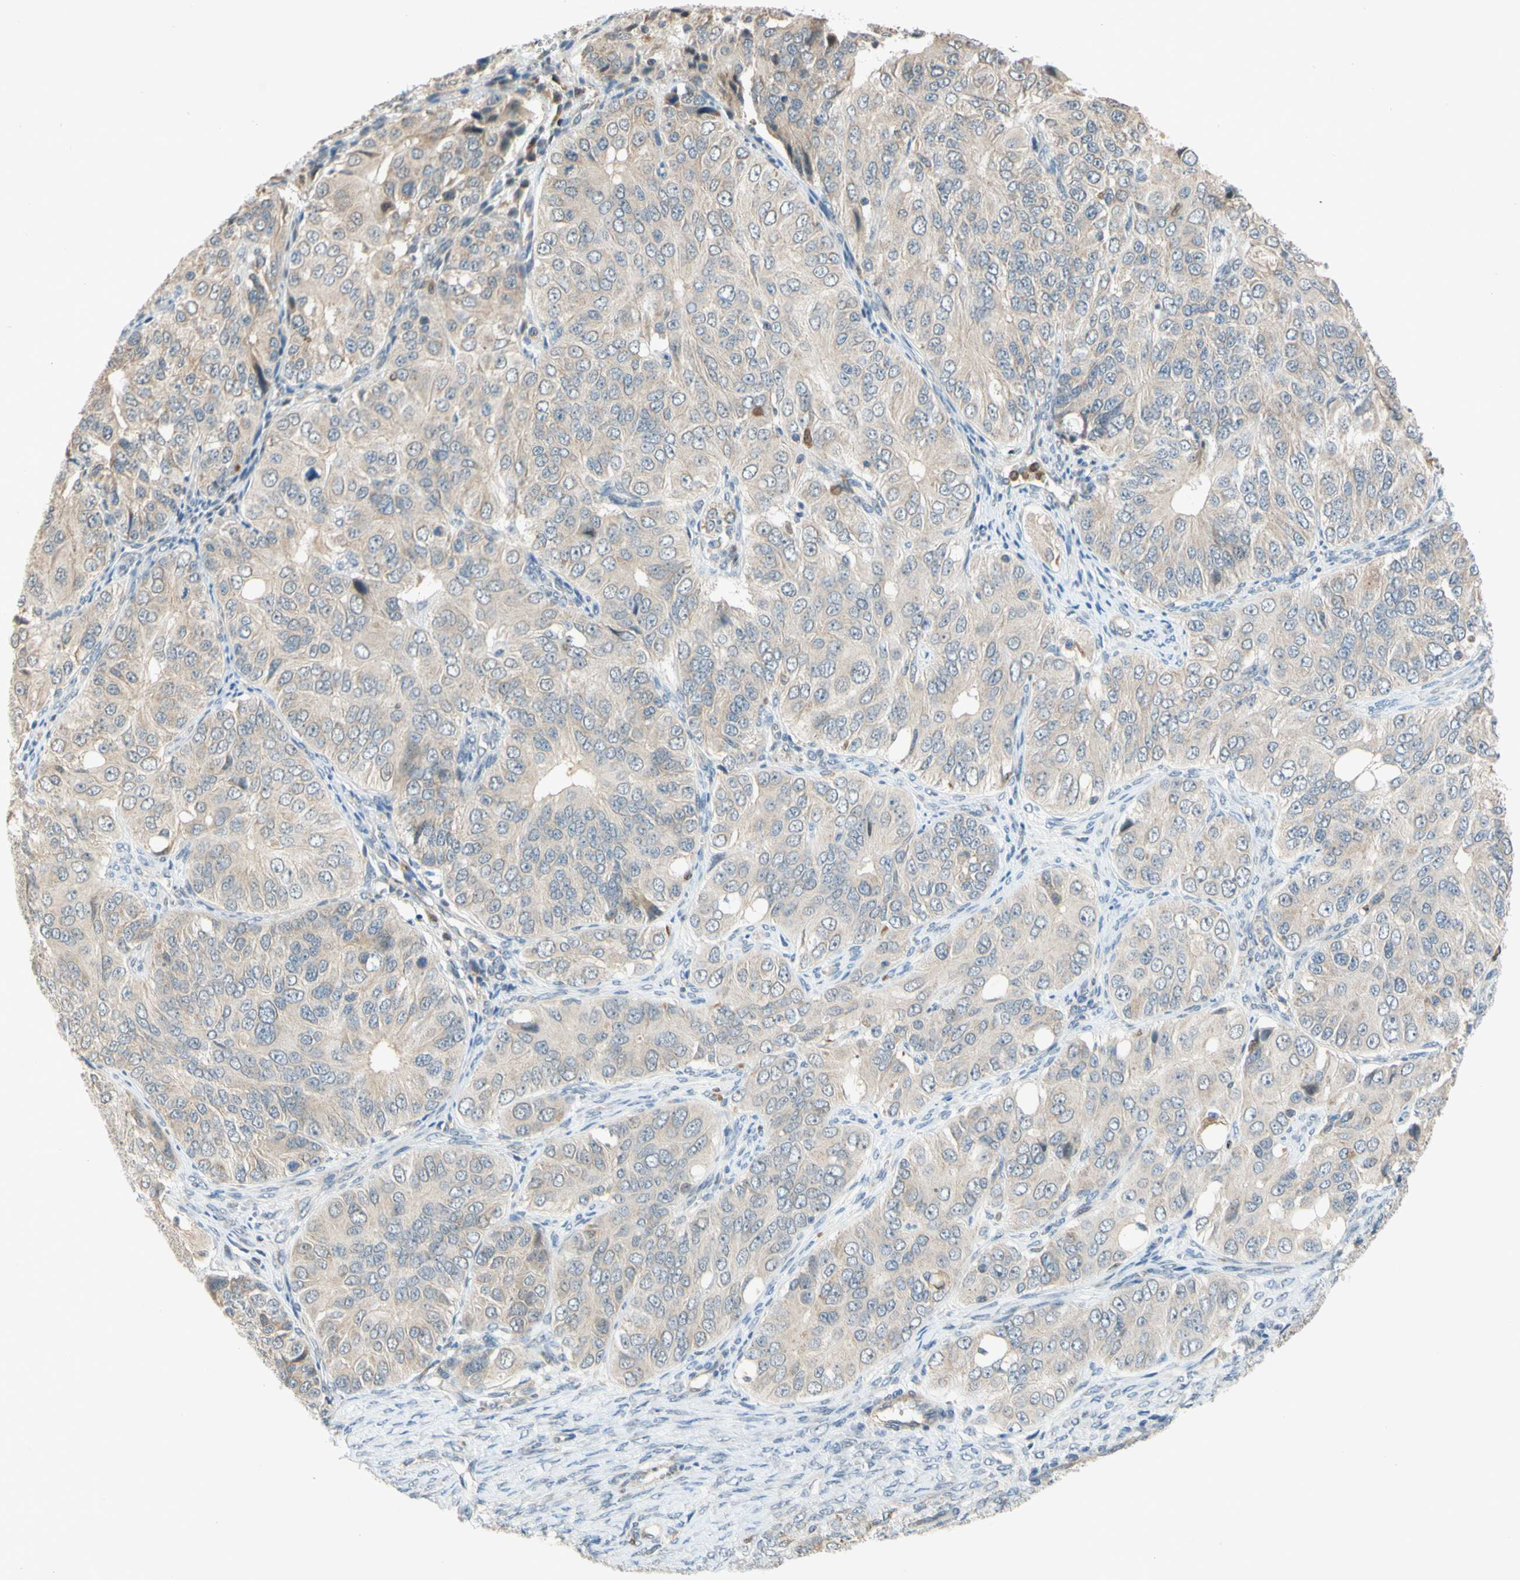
{"staining": {"intensity": "weak", "quantity": "25%-75%", "location": "cytoplasmic/membranous"}, "tissue": "ovarian cancer", "cell_type": "Tumor cells", "image_type": "cancer", "snomed": [{"axis": "morphology", "description": "Carcinoma, endometroid"}, {"axis": "topography", "description": "Ovary"}], "caption": "An immunohistochemistry histopathology image of tumor tissue is shown. Protein staining in brown highlights weak cytoplasmic/membranous positivity in ovarian endometroid carcinoma within tumor cells.", "gene": "GATA1", "patient": {"sex": "female", "age": 51}}